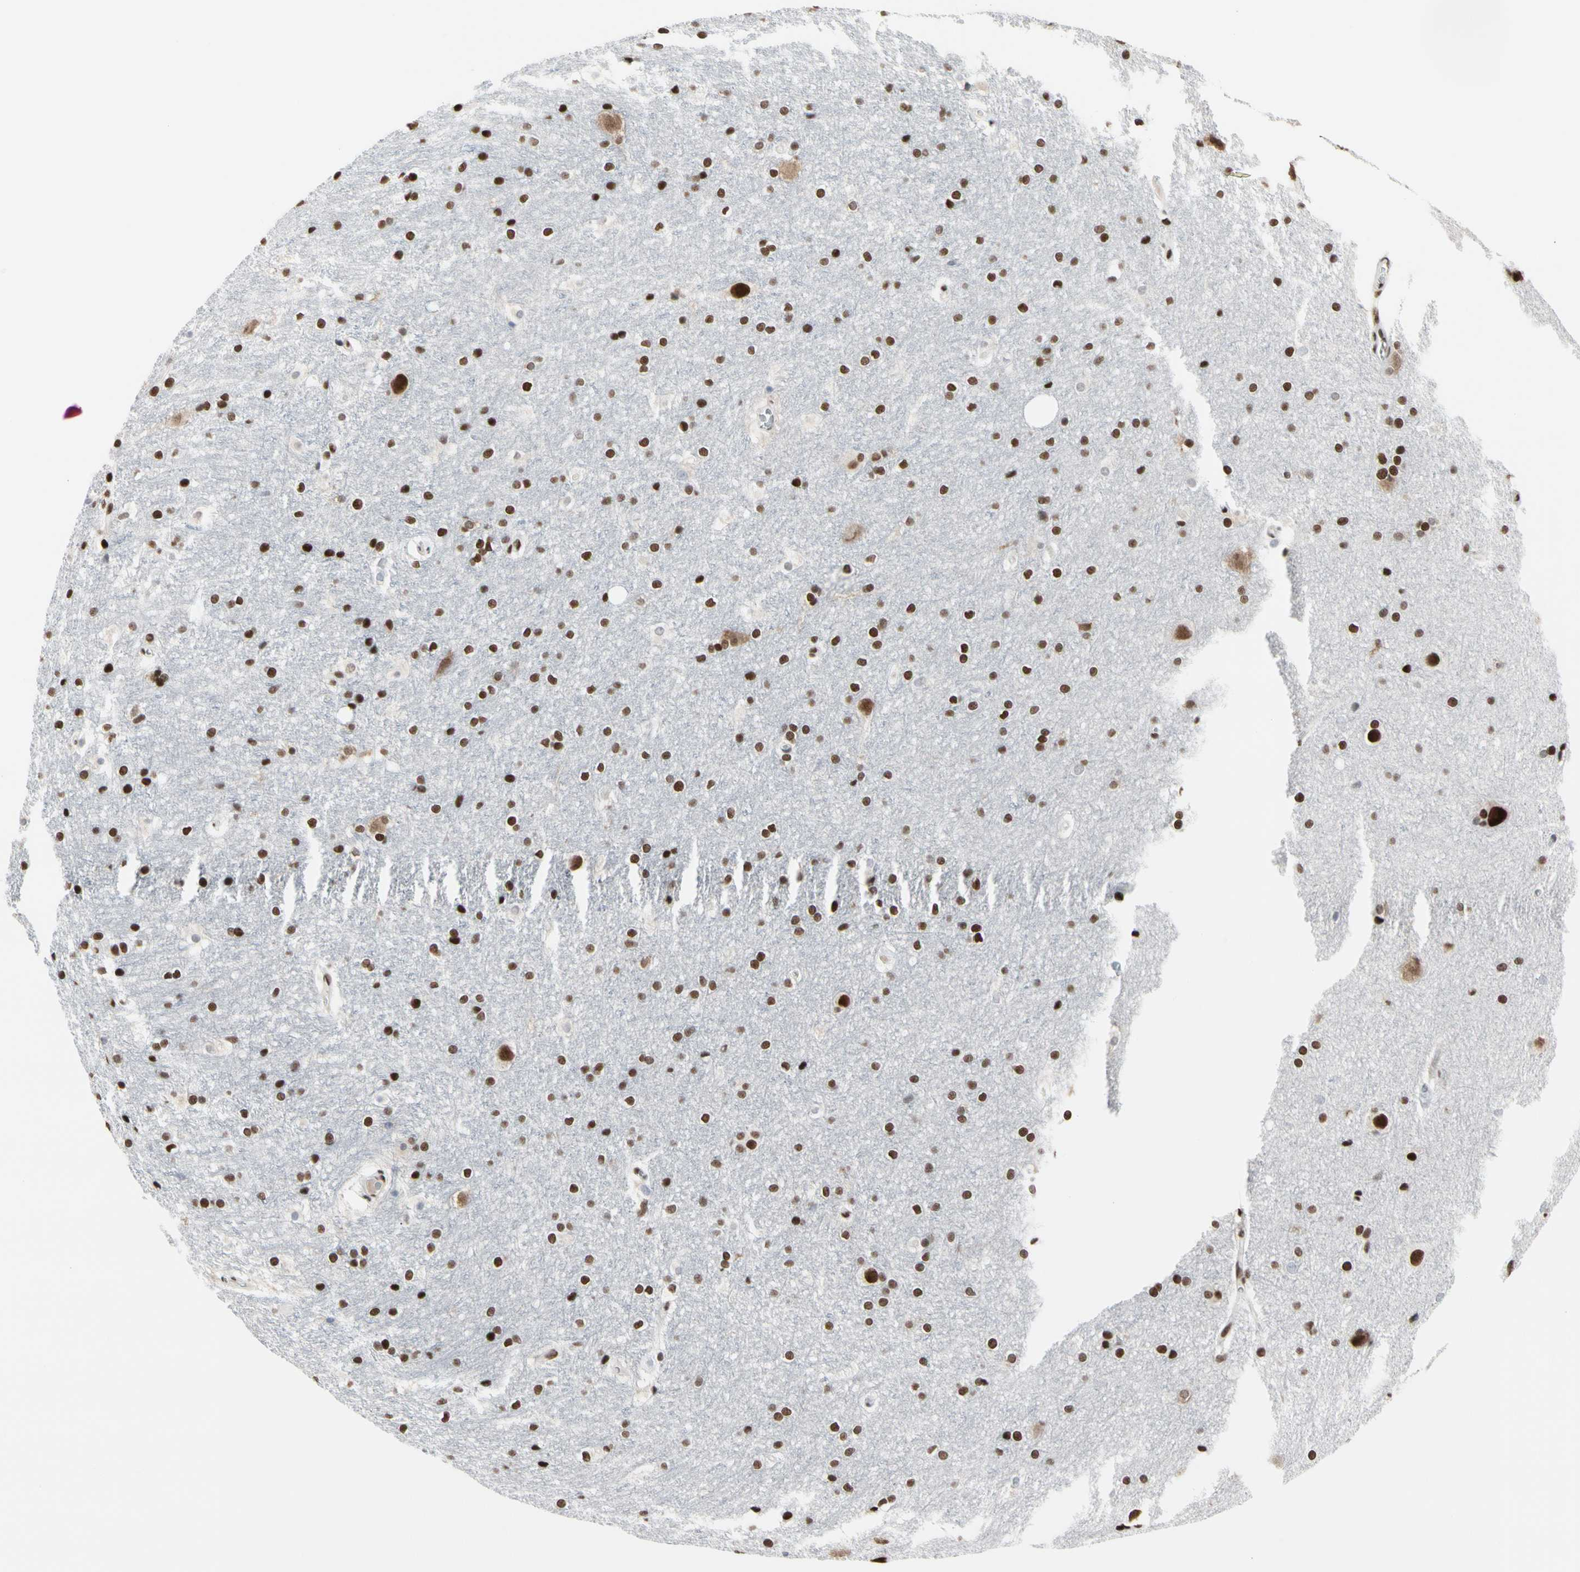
{"staining": {"intensity": "strong", "quantity": ">75%", "location": "nuclear"}, "tissue": "hippocampus", "cell_type": "Glial cells", "image_type": "normal", "snomed": [{"axis": "morphology", "description": "Normal tissue, NOS"}, {"axis": "topography", "description": "Hippocampus"}], "caption": "Protein expression by IHC reveals strong nuclear positivity in about >75% of glial cells in benign hippocampus.", "gene": "FAM98B", "patient": {"sex": "female", "age": 19}}